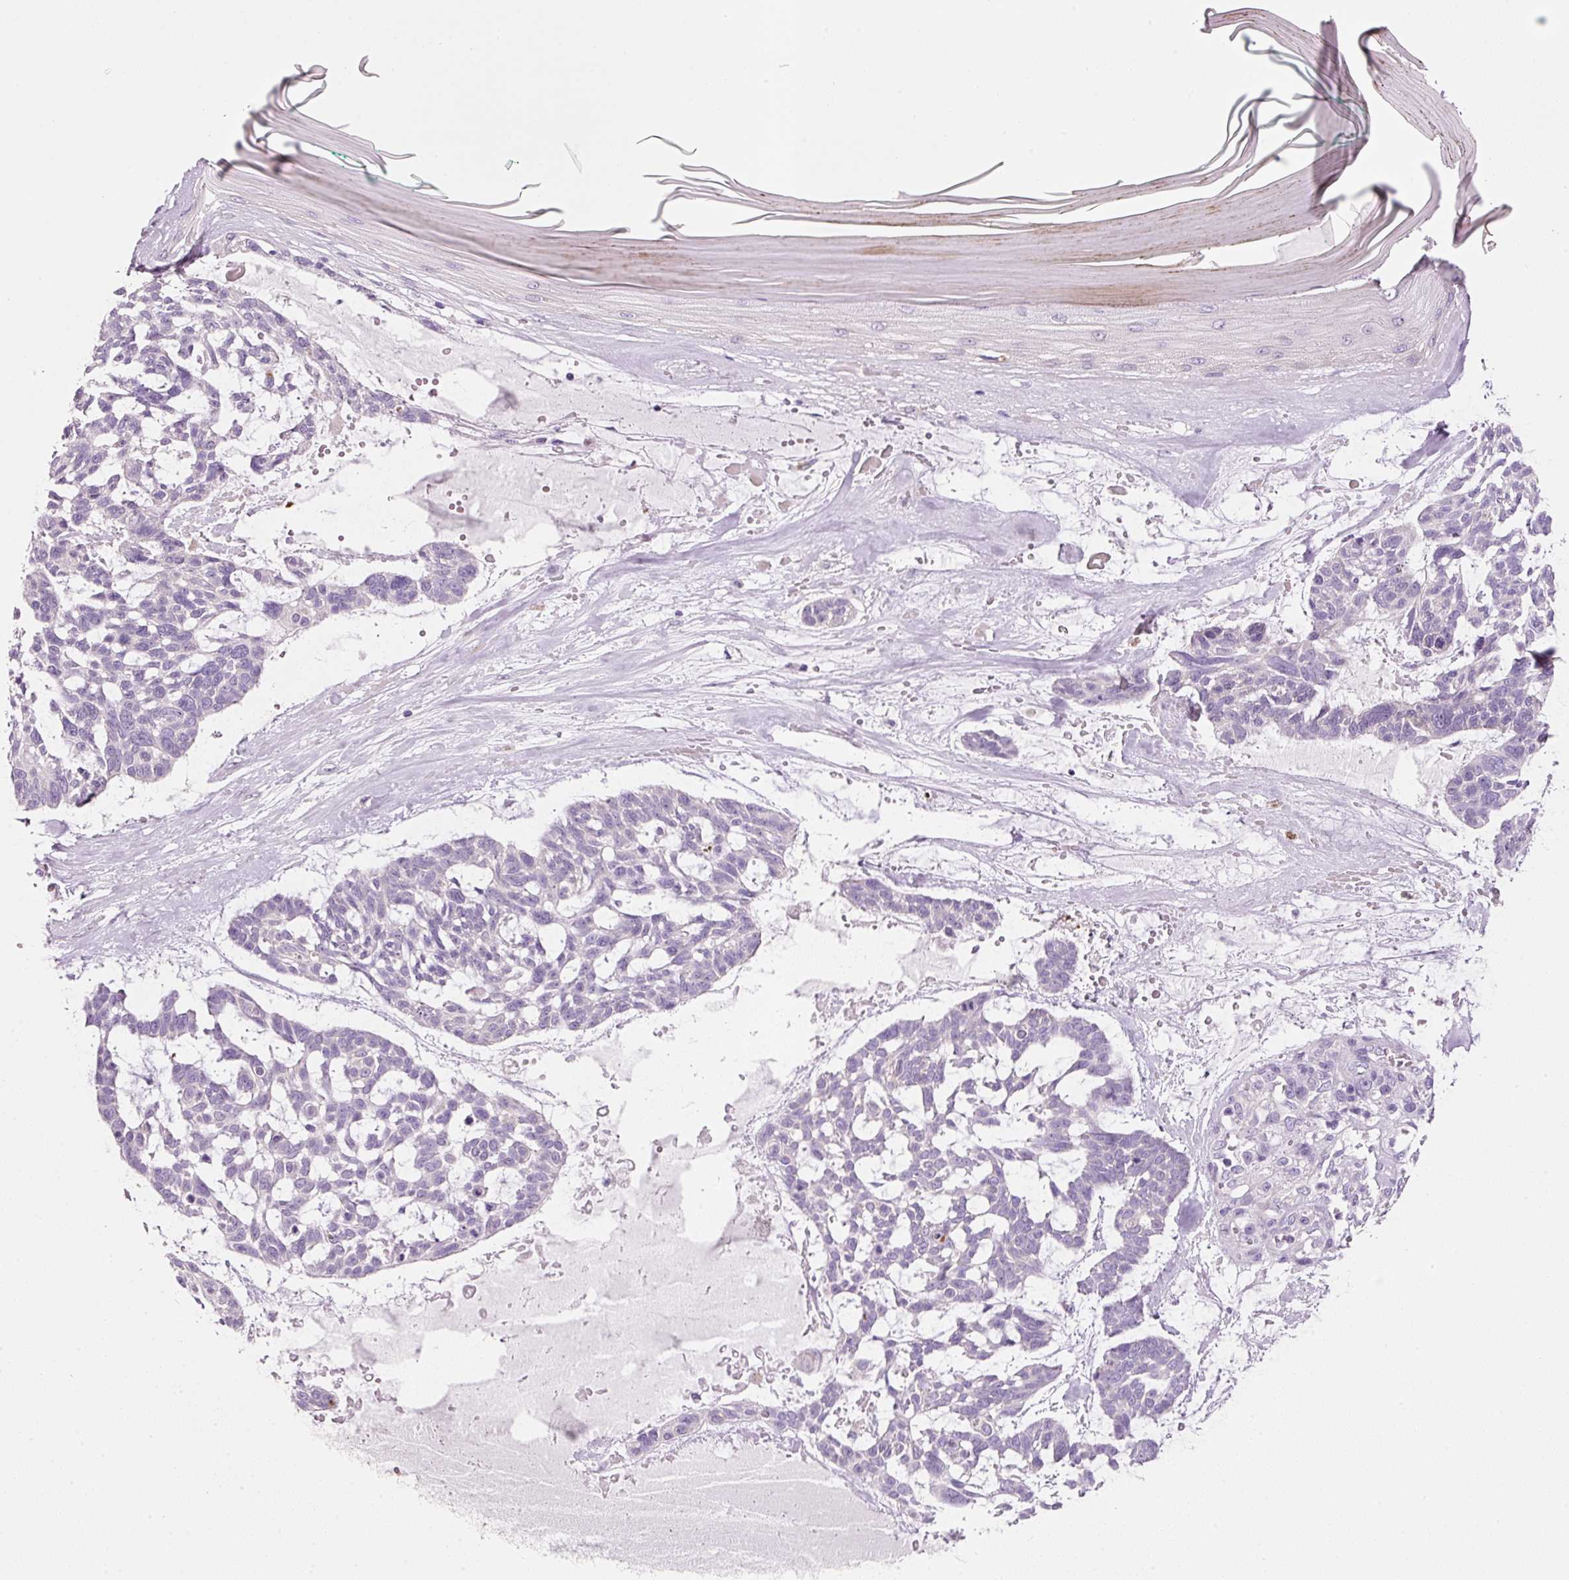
{"staining": {"intensity": "negative", "quantity": "none", "location": "none"}, "tissue": "skin cancer", "cell_type": "Tumor cells", "image_type": "cancer", "snomed": [{"axis": "morphology", "description": "Basal cell carcinoma"}, {"axis": "topography", "description": "Skin"}], "caption": "The histopathology image shows no significant expression in tumor cells of skin basal cell carcinoma. Brightfield microscopy of immunohistochemistry stained with DAB (3,3'-diaminobenzidine) (brown) and hematoxylin (blue), captured at high magnification.", "gene": "TENT5C", "patient": {"sex": "male", "age": 88}}